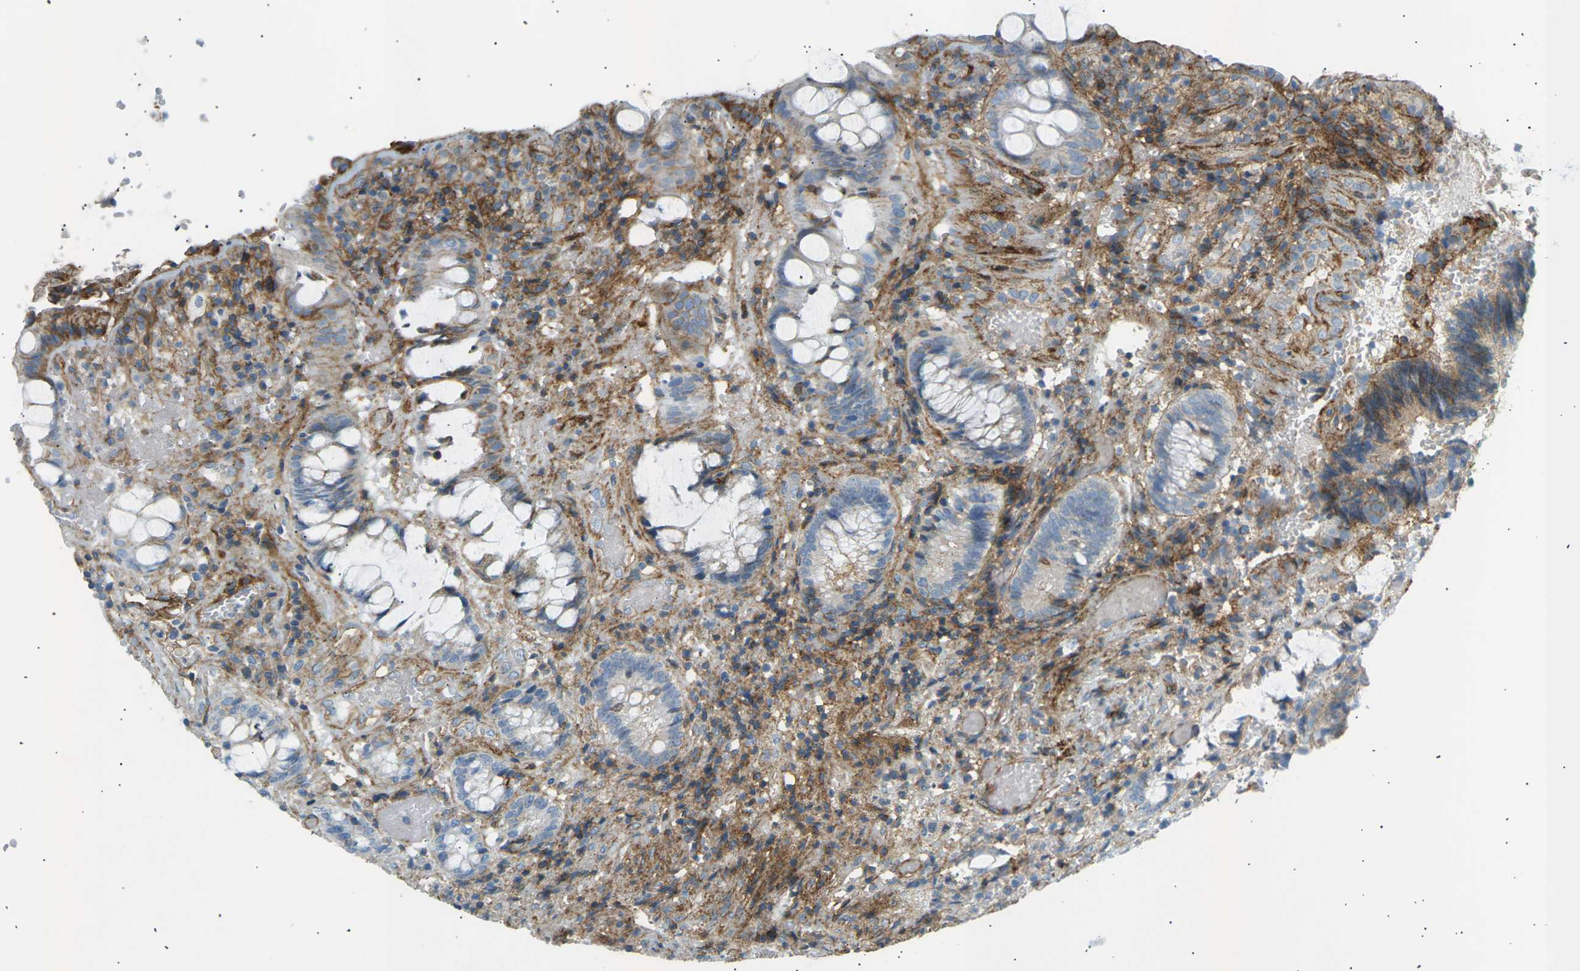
{"staining": {"intensity": "moderate", "quantity": "<25%", "location": "cytoplasmic/membranous"}, "tissue": "colorectal cancer", "cell_type": "Tumor cells", "image_type": "cancer", "snomed": [{"axis": "morphology", "description": "Adenocarcinoma, NOS"}, {"axis": "topography", "description": "Colon"}], "caption": "Immunohistochemistry (IHC) image of neoplastic tissue: adenocarcinoma (colorectal) stained using immunohistochemistry (IHC) reveals low levels of moderate protein expression localized specifically in the cytoplasmic/membranous of tumor cells, appearing as a cytoplasmic/membranous brown color.", "gene": "ATP2B4", "patient": {"sex": "female", "age": 57}}